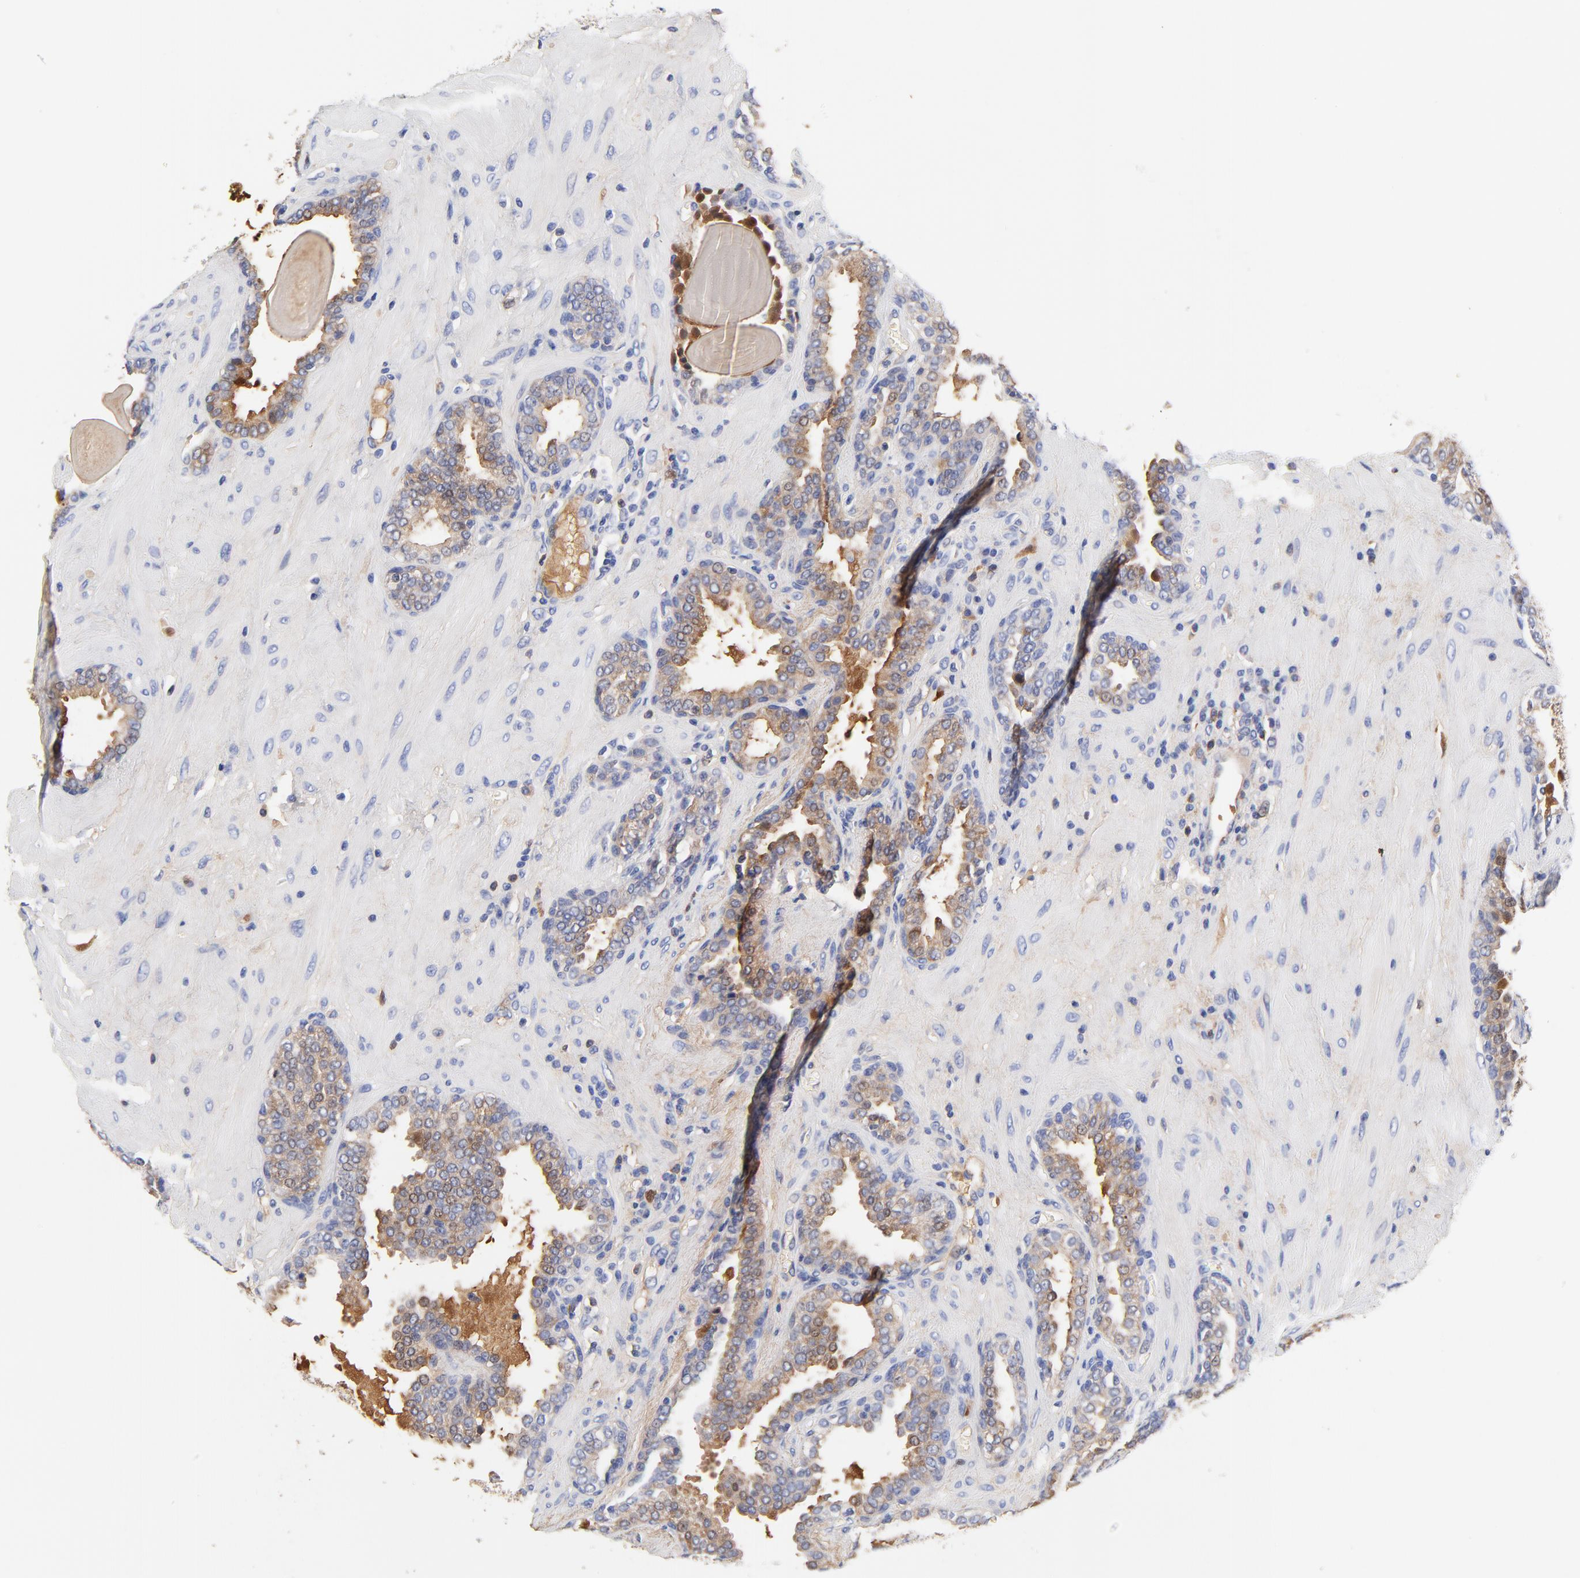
{"staining": {"intensity": "weak", "quantity": ">75%", "location": "cytoplasmic/membranous"}, "tissue": "prostate", "cell_type": "Glandular cells", "image_type": "normal", "snomed": [{"axis": "morphology", "description": "Normal tissue, NOS"}, {"axis": "topography", "description": "Prostate"}], "caption": "Immunohistochemical staining of unremarkable human prostate shows weak cytoplasmic/membranous protein expression in about >75% of glandular cells.", "gene": "IGLV3", "patient": {"sex": "male", "age": 51}}